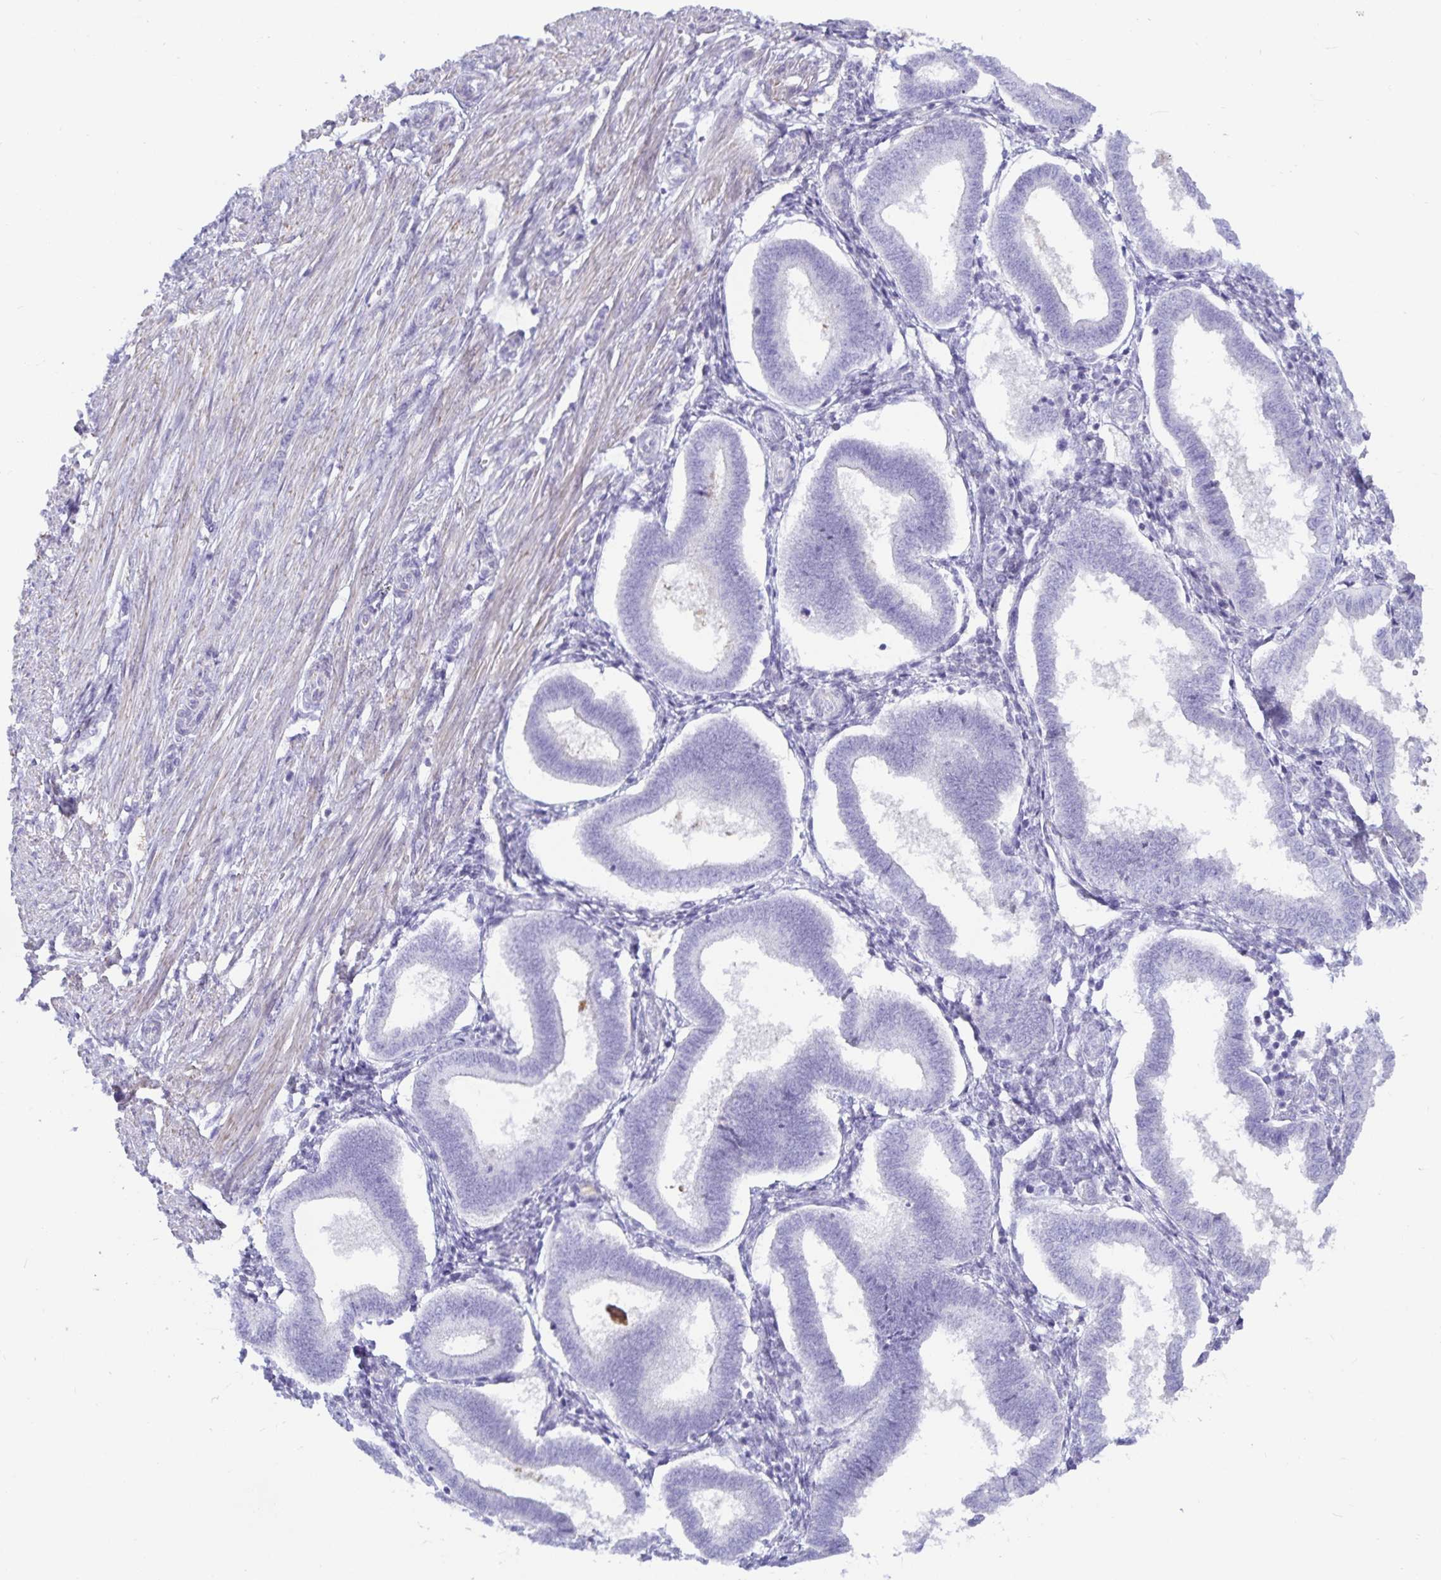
{"staining": {"intensity": "negative", "quantity": "none", "location": "none"}, "tissue": "endometrium", "cell_type": "Cells in endometrial stroma", "image_type": "normal", "snomed": [{"axis": "morphology", "description": "Normal tissue, NOS"}, {"axis": "topography", "description": "Endometrium"}], "caption": "Immunohistochemistry micrograph of unremarkable endometrium stained for a protein (brown), which reveals no staining in cells in endometrial stroma. Nuclei are stained in blue.", "gene": "SPAG4", "patient": {"sex": "female", "age": 24}}